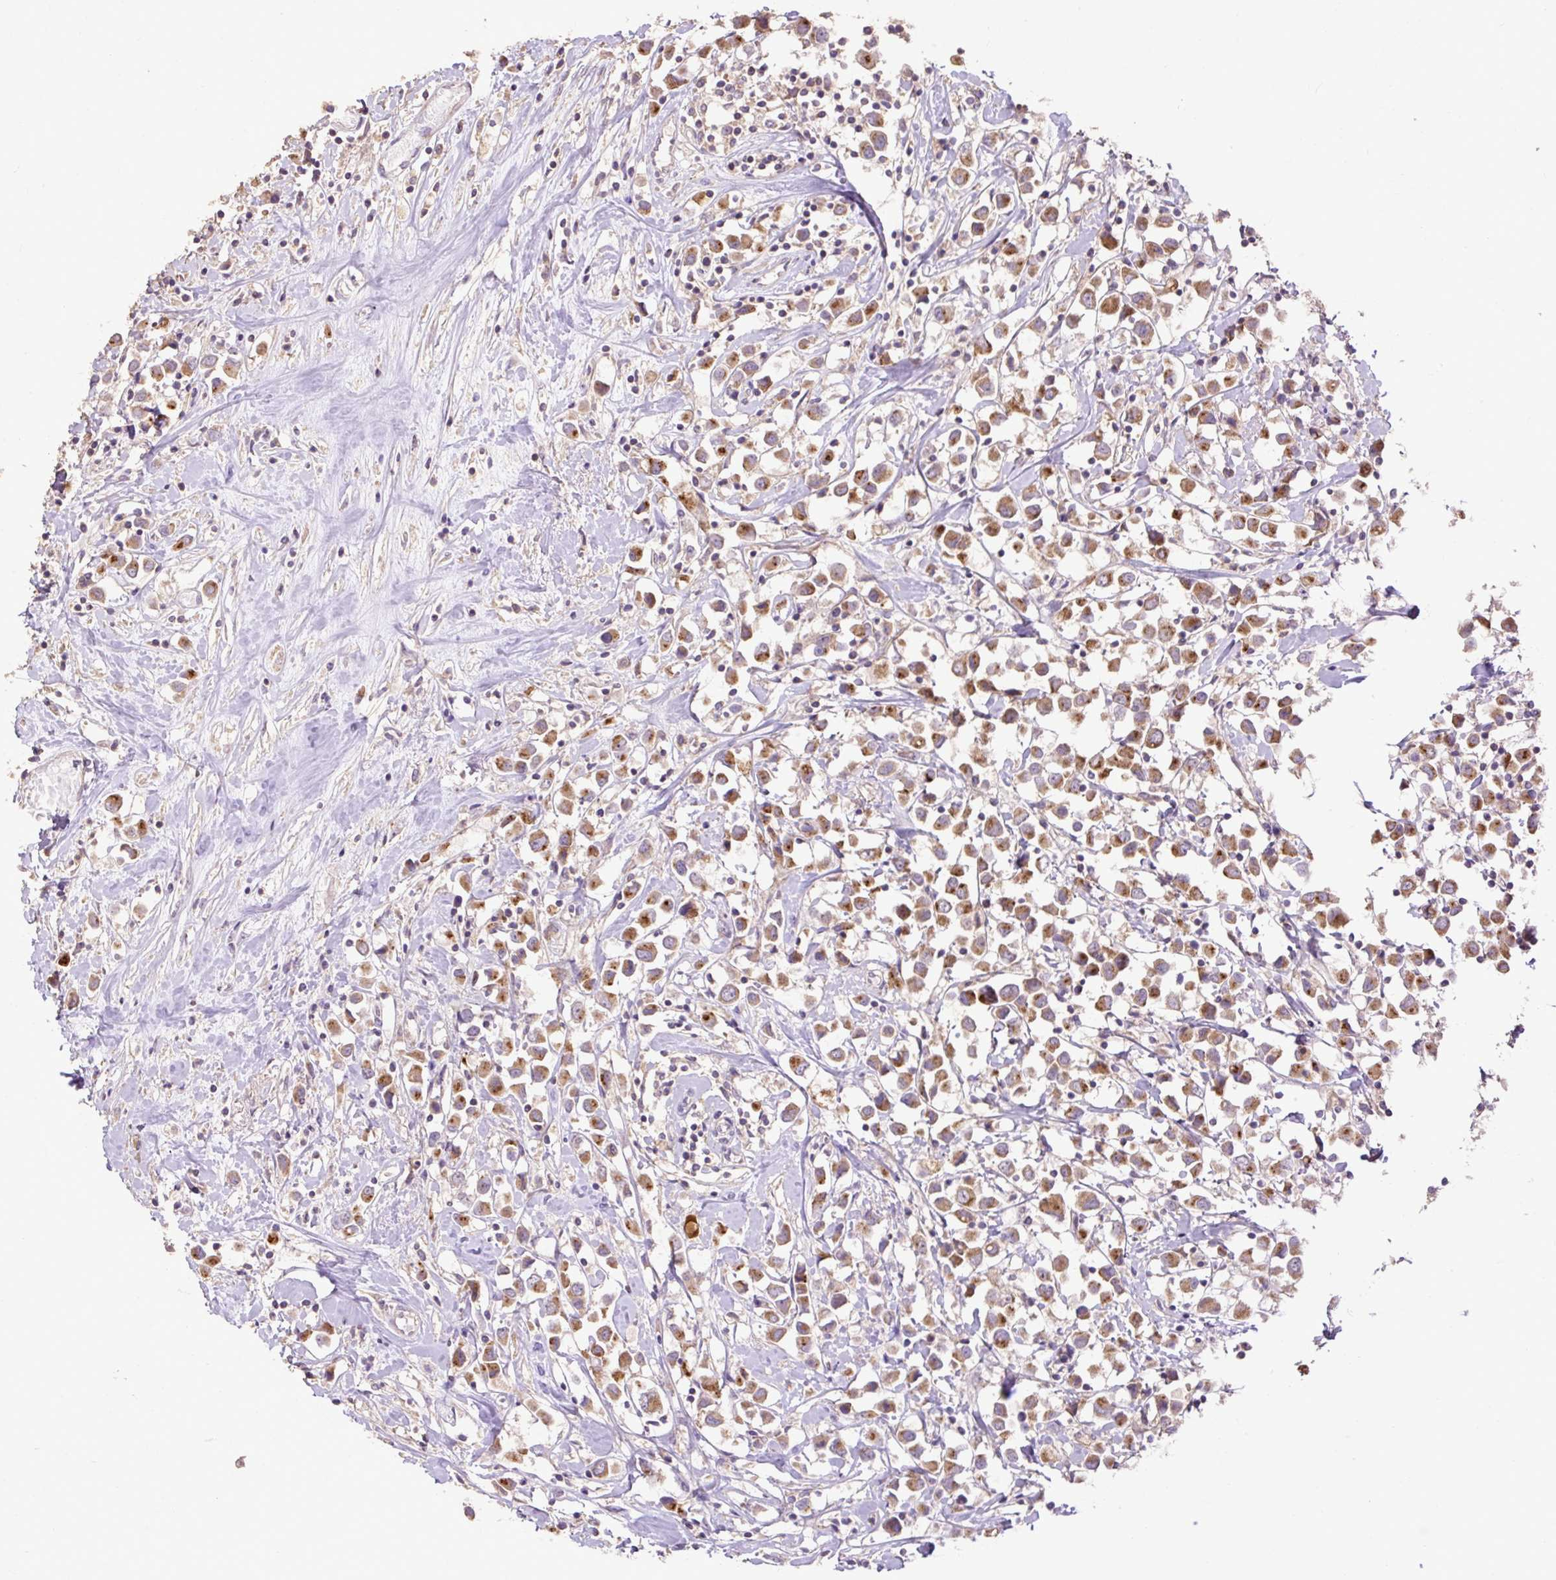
{"staining": {"intensity": "moderate", "quantity": ">75%", "location": "cytoplasmic/membranous"}, "tissue": "breast cancer", "cell_type": "Tumor cells", "image_type": "cancer", "snomed": [{"axis": "morphology", "description": "Duct carcinoma"}, {"axis": "topography", "description": "Breast"}], "caption": "Breast cancer (infiltrating ductal carcinoma) stained for a protein (brown) demonstrates moderate cytoplasmic/membranous positive expression in approximately >75% of tumor cells.", "gene": "ABR", "patient": {"sex": "female", "age": 61}}